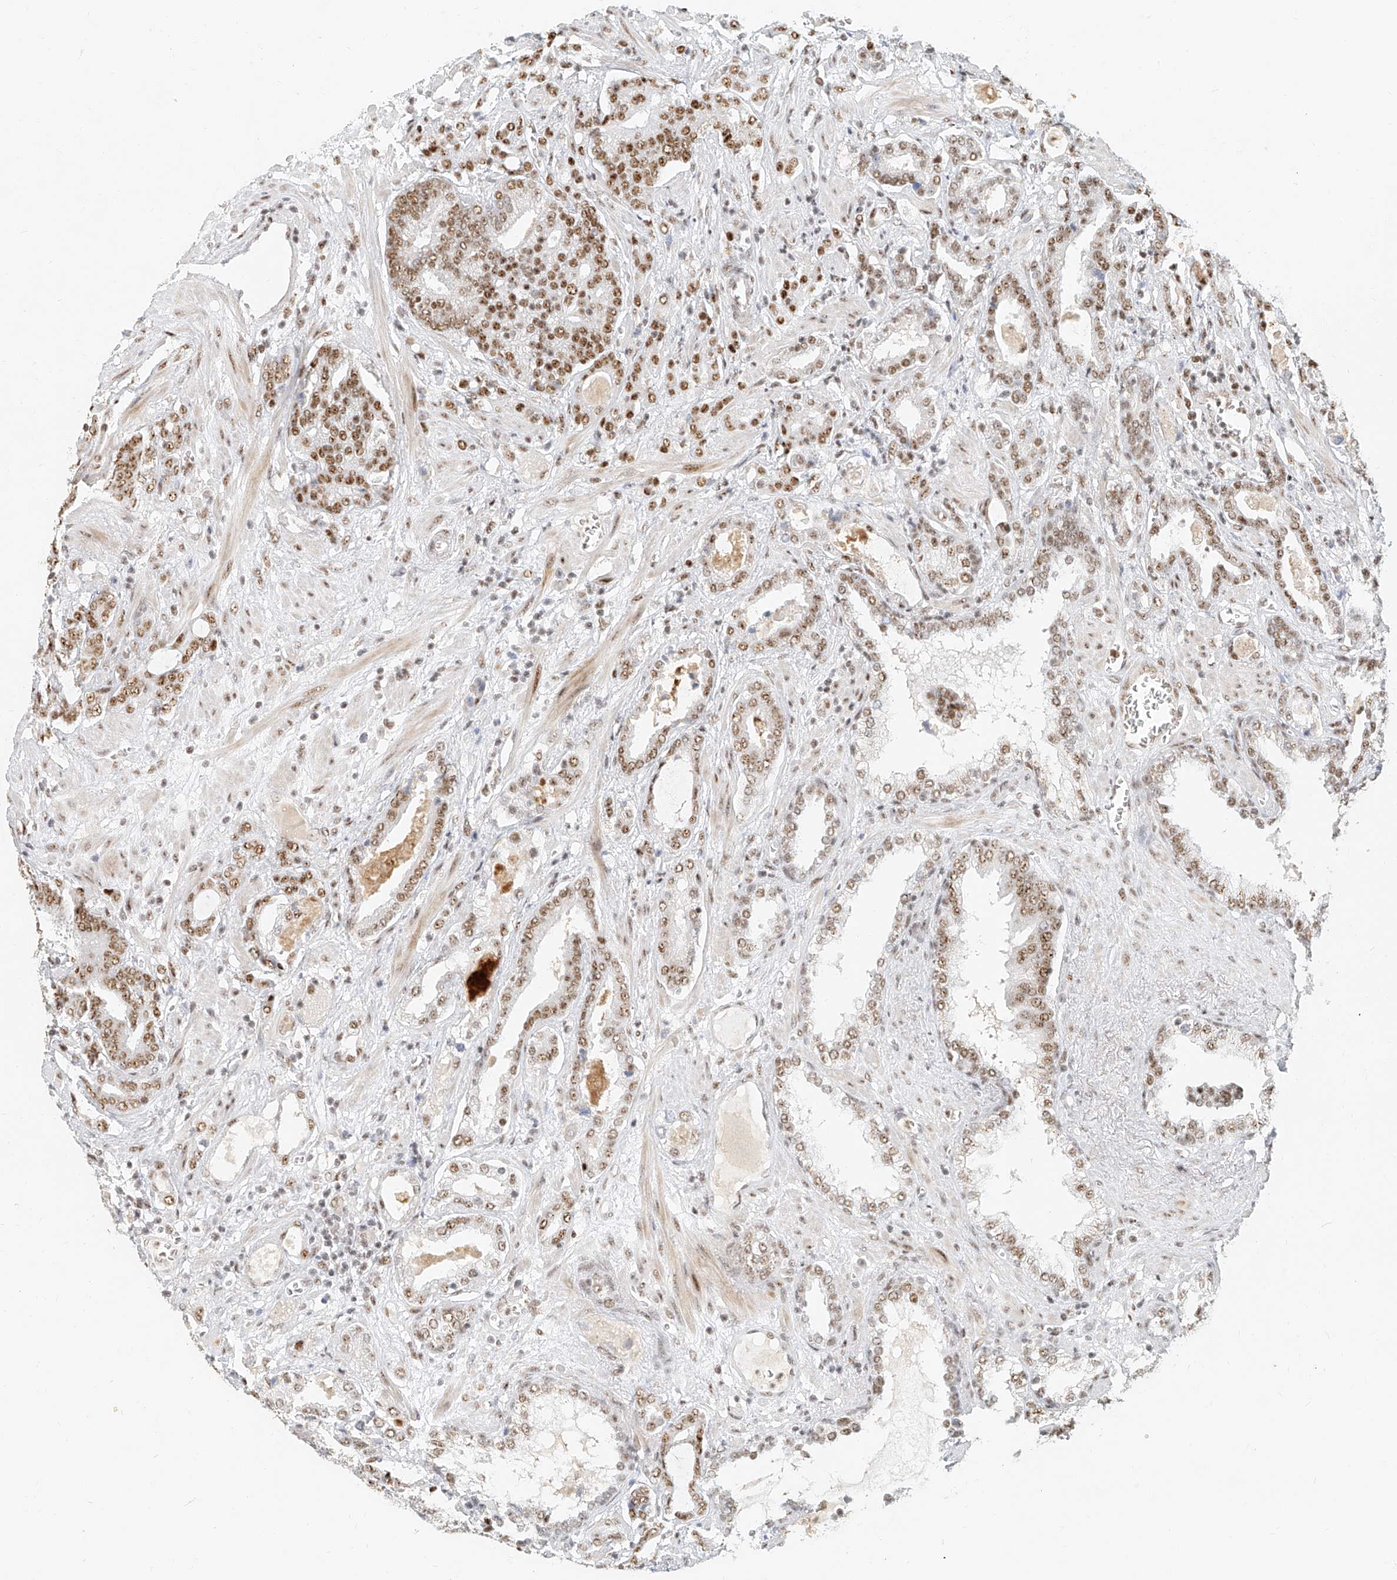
{"staining": {"intensity": "moderate", "quantity": ">75%", "location": "nuclear"}, "tissue": "prostate cancer", "cell_type": "Tumor cells", "image_type": "cancer", "snomed": [{"axis": "morphology", "description": "Adenocarcinoma, High grade"}, {"axis": "topography", "description": "Prostate and seminal vesicle, NOS"}], "caption": "Tumor cells demonstrate moderate nuclear expression in about >75% of cells in high-grade adenocarcinoma (prostate).", "gene": "CXorf58", "patient": {"sex": "male", "age": 67}}